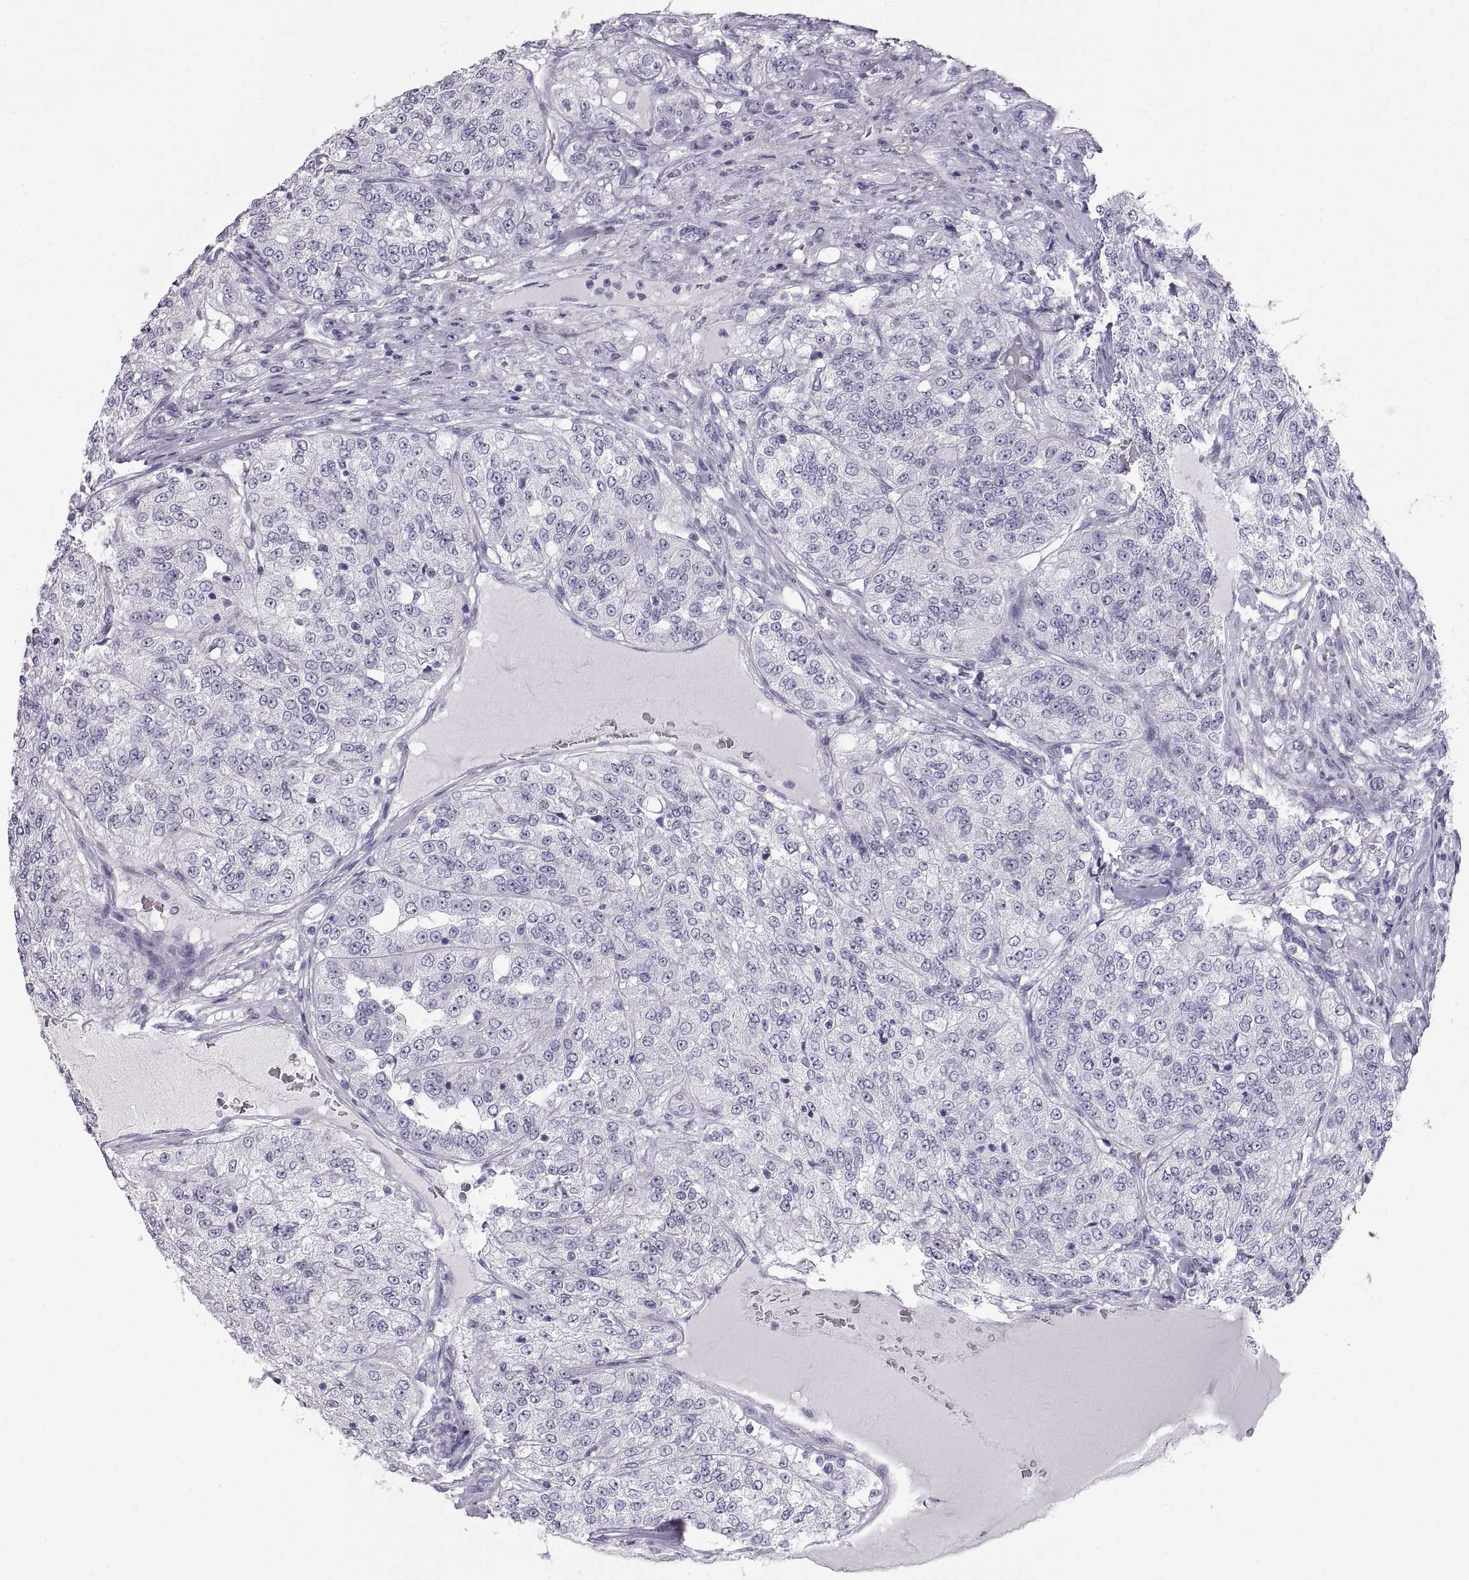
{"staining": {"intensity": "negative", "quantity": "none", "location": "none"}, "tissue": "renal cancer", "cell_type": "Tumor cells", "image_type": "cancer", "snomed": [{"axis": "morphology", "description": "Adenocarcinoma, NOS"}, {"axis": "topography", "description": "Kidney"}], "caption": "IHC photomicrograph of neoplastic tissue: human adenocarcinoma (renal) stained with DAB (3,3'-diaminobenzidine) shows no significant protein positivity in tumor cells.", "gene": "RLBP1", "patient": {"sex": "female", "age": 63}}